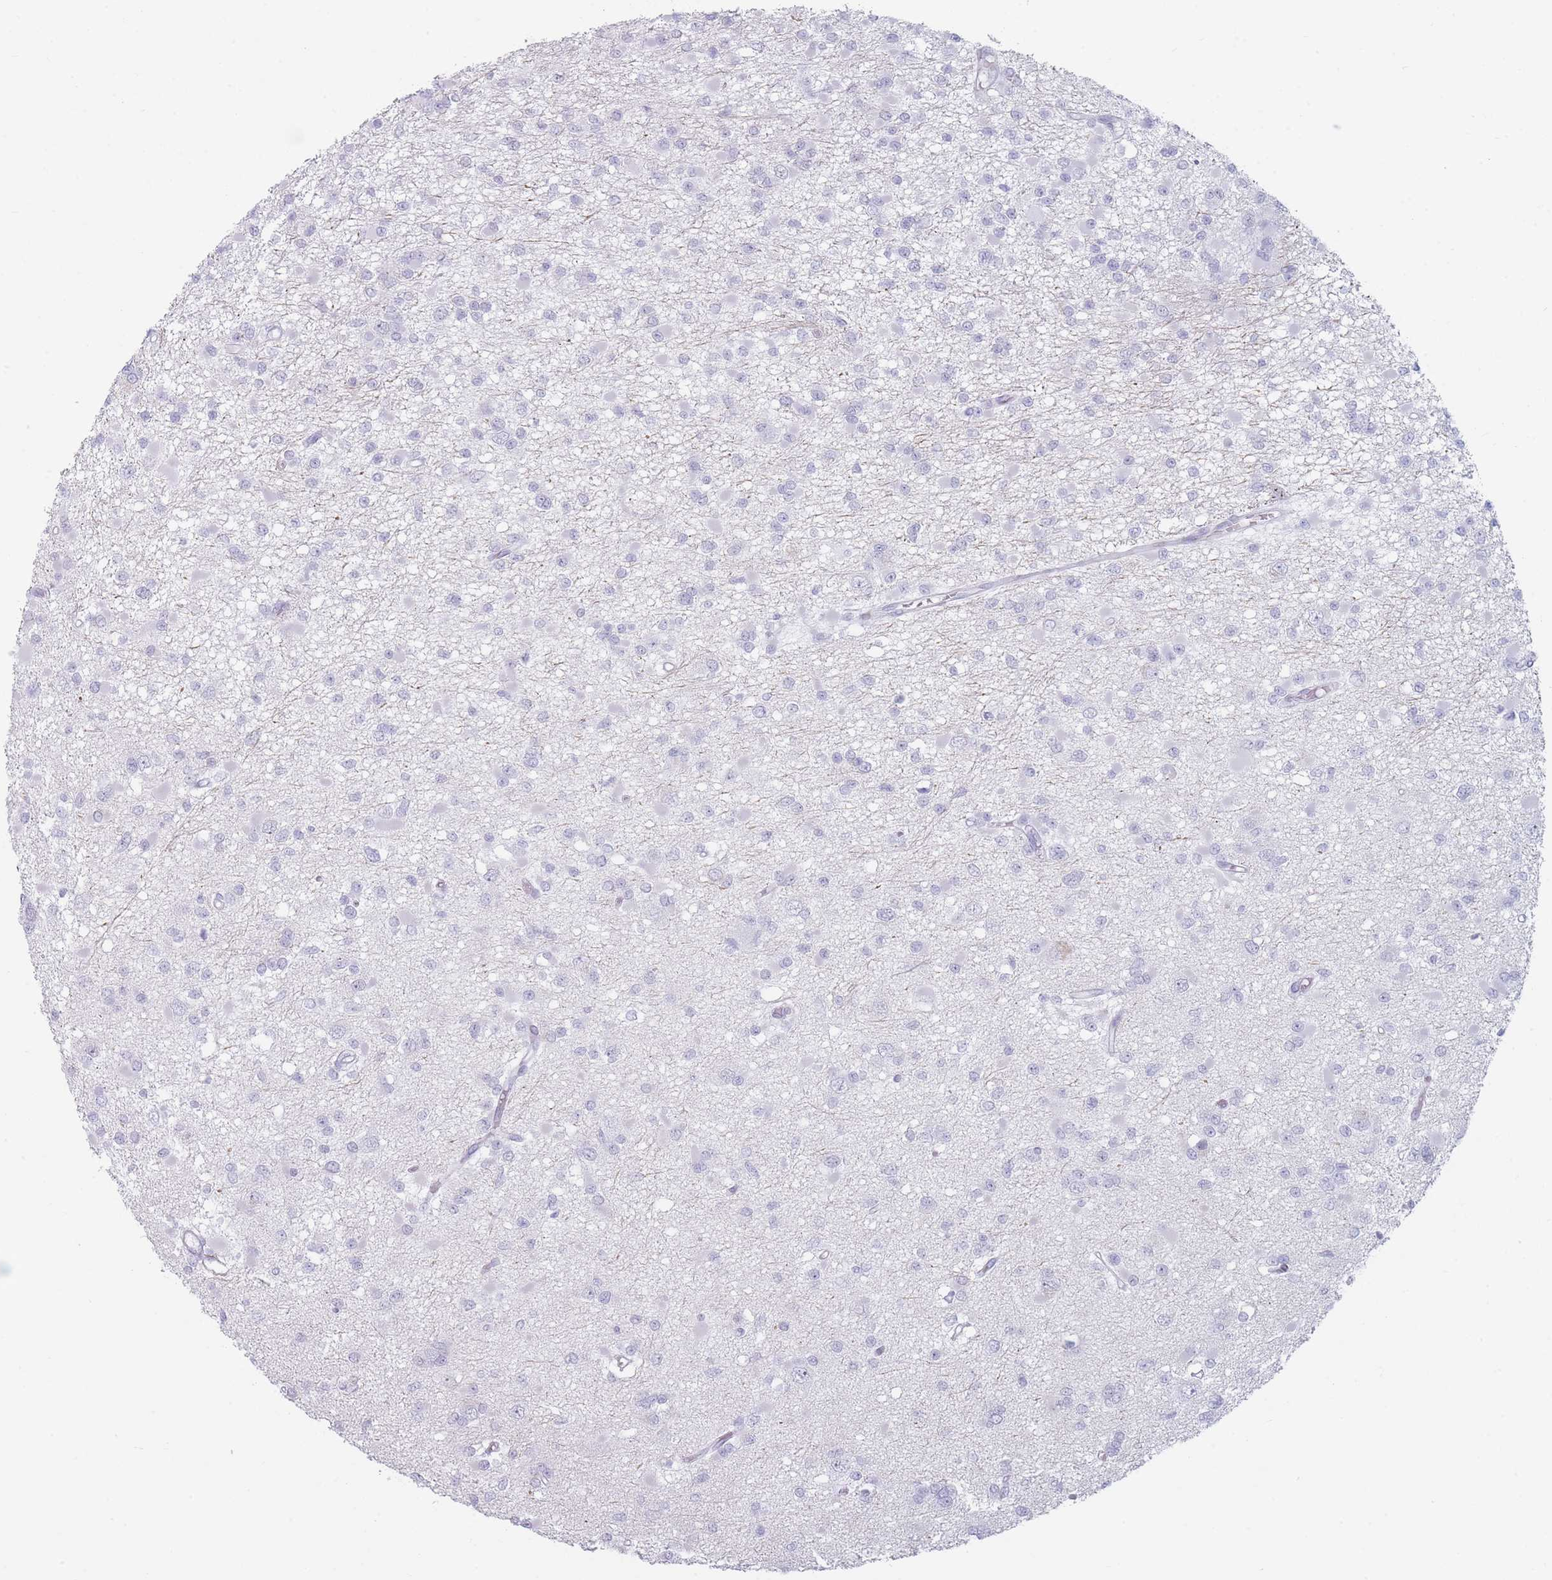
{"staining": {"intensity": "negative", "quantity": "none", "location": "none"}, "tissue": "glioma", "cell_type": "Tumor cells", "image_type": "cancer", "snomed": [{"axis": "morphology", "description": "Glioma, malignant, Low grade"}, {"axis": "topography", "description": "Brain"}], "caption": "DAB immunohistochemical staining of glioma exhibits no significant staining in tumor cells.", "gene": "IFNA6", "patient": {"sex": "female", "age": 22}}